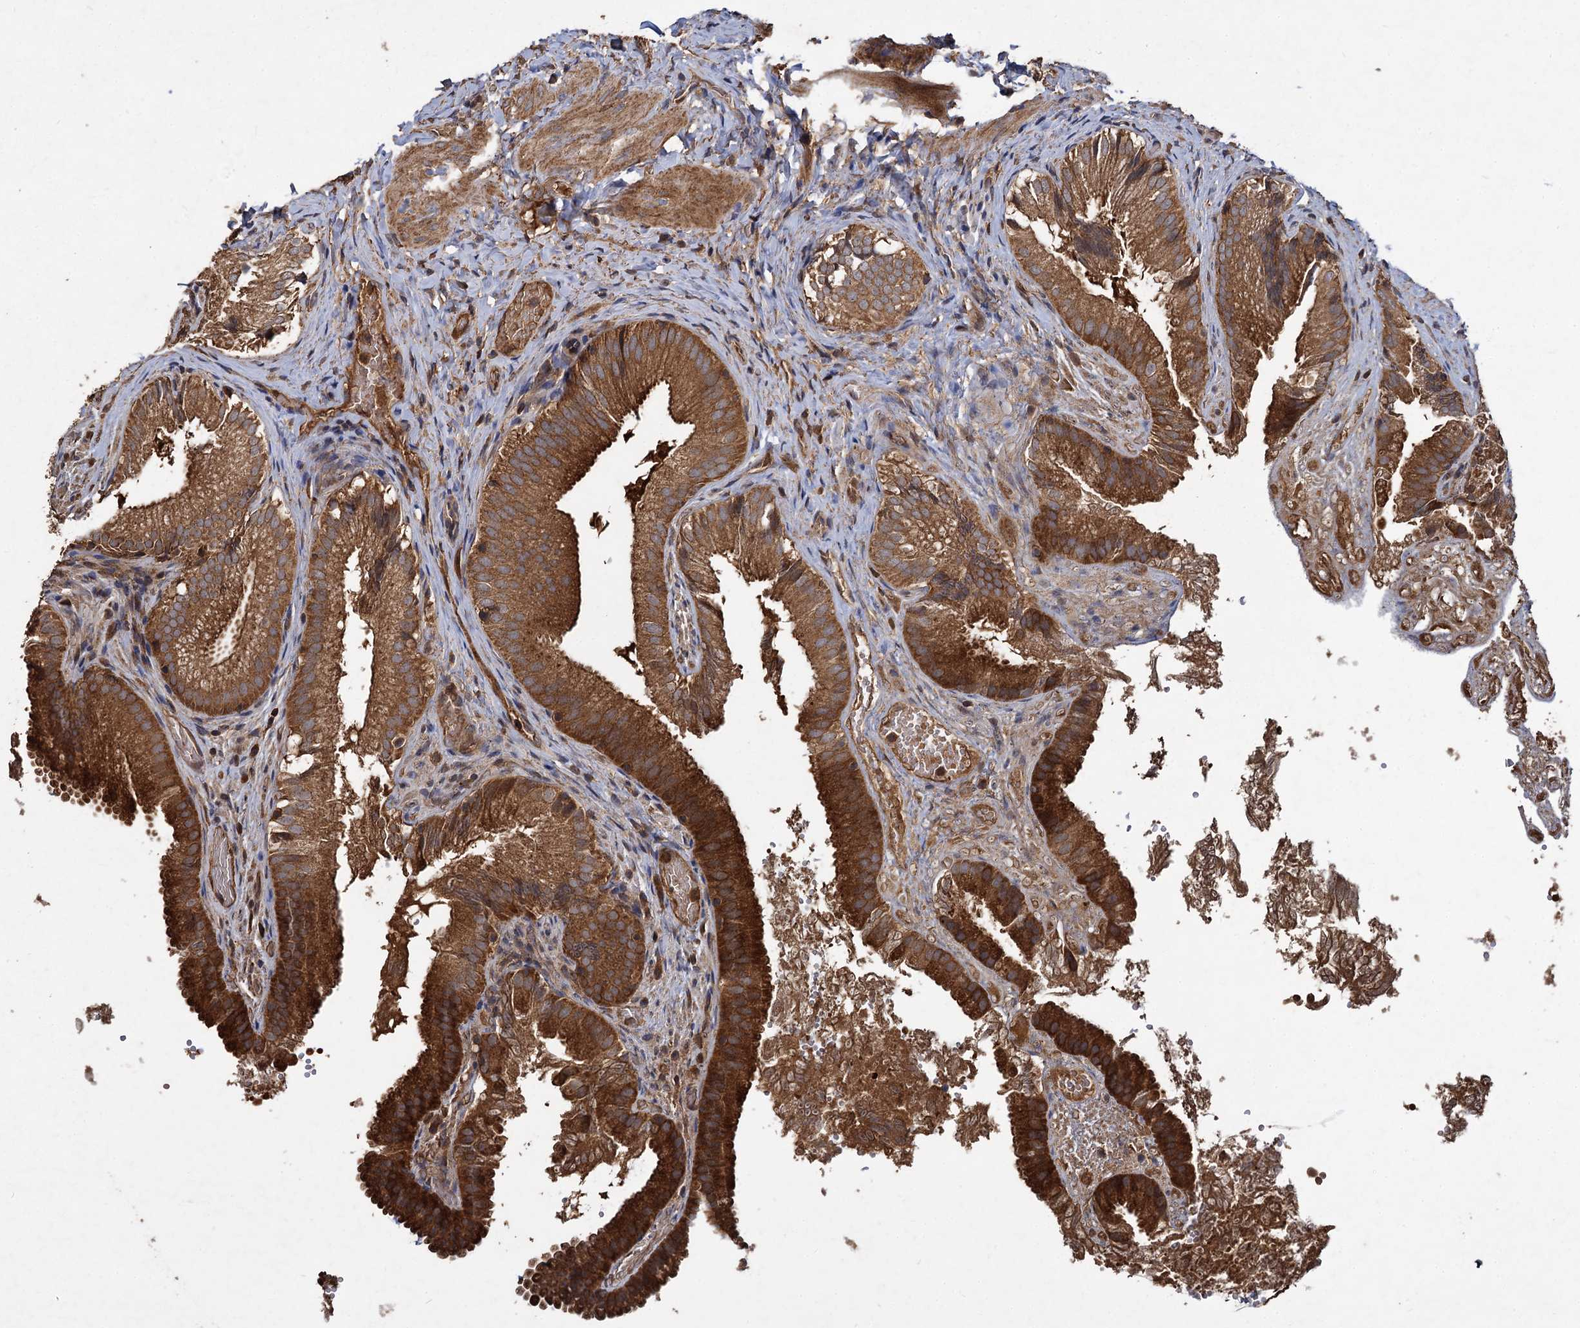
{"staining": {"intensity": "strong", "quantity": ">75%", "location": "cytoplasmic/membranous"}, "tissue": "gallbladder", "cell_type": "Glandular cells", "image_type": "normal", "snomed": [{"axis": "morphology", "description": "Normal tissue, NOS"}, {"axis": "topography", "description": "Gallbladder"}], "caption": "A histopathology image of human gallbladder stained for a protein shows strong cytoplasmic/membranous brown staining in glandular cells. The staining is performed using DAB (3,3'-diaminobenzidine) brown chromogen to label protein expression. The nuclei are counter-stained blue using hematoxylin.", "gene": "GCLC", "patient": {"sex": "female", "age": 30}}